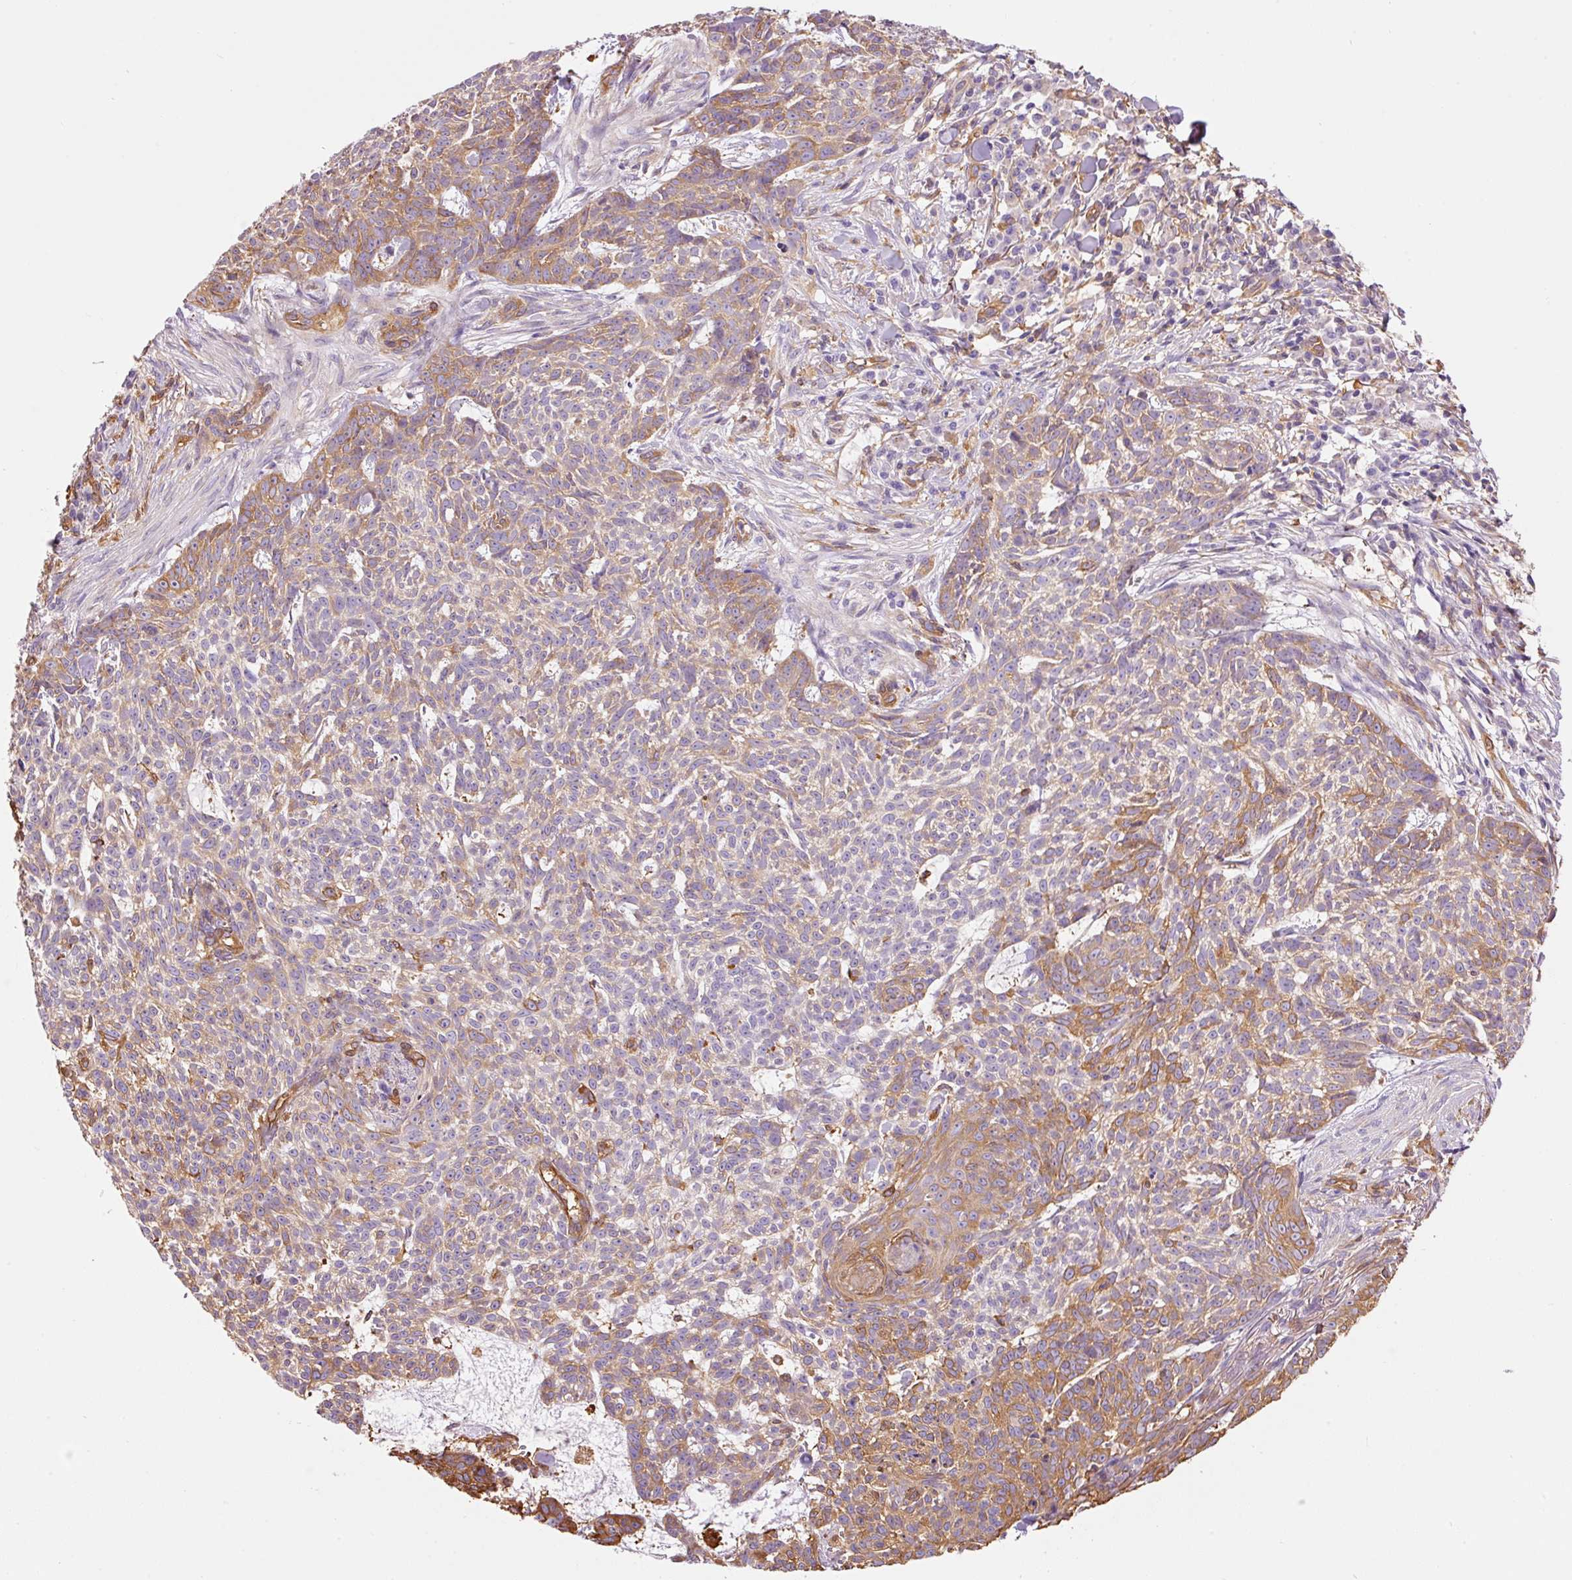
{"staining": {"intensity": "moderate", "quantity": "25%-75%", "location": "cytoplasmic/membranous"}, "tissue": "skin cancer", "cell_type": "Tumor cells", "image_type": "cancer", "snomed": [{"axis": "morphology", "description": "Basal cell carcinoma"}, {"axis": "topography", "description": "Skin"}], "caption": "A photomicrograph of basal cell carcinoma (skin) stained for a protein displays moderate cytoplasmic/membranous brown staining in tumor cells.", "gene": "IL10RB", "patient": {"sex": "female", "age": 93}}